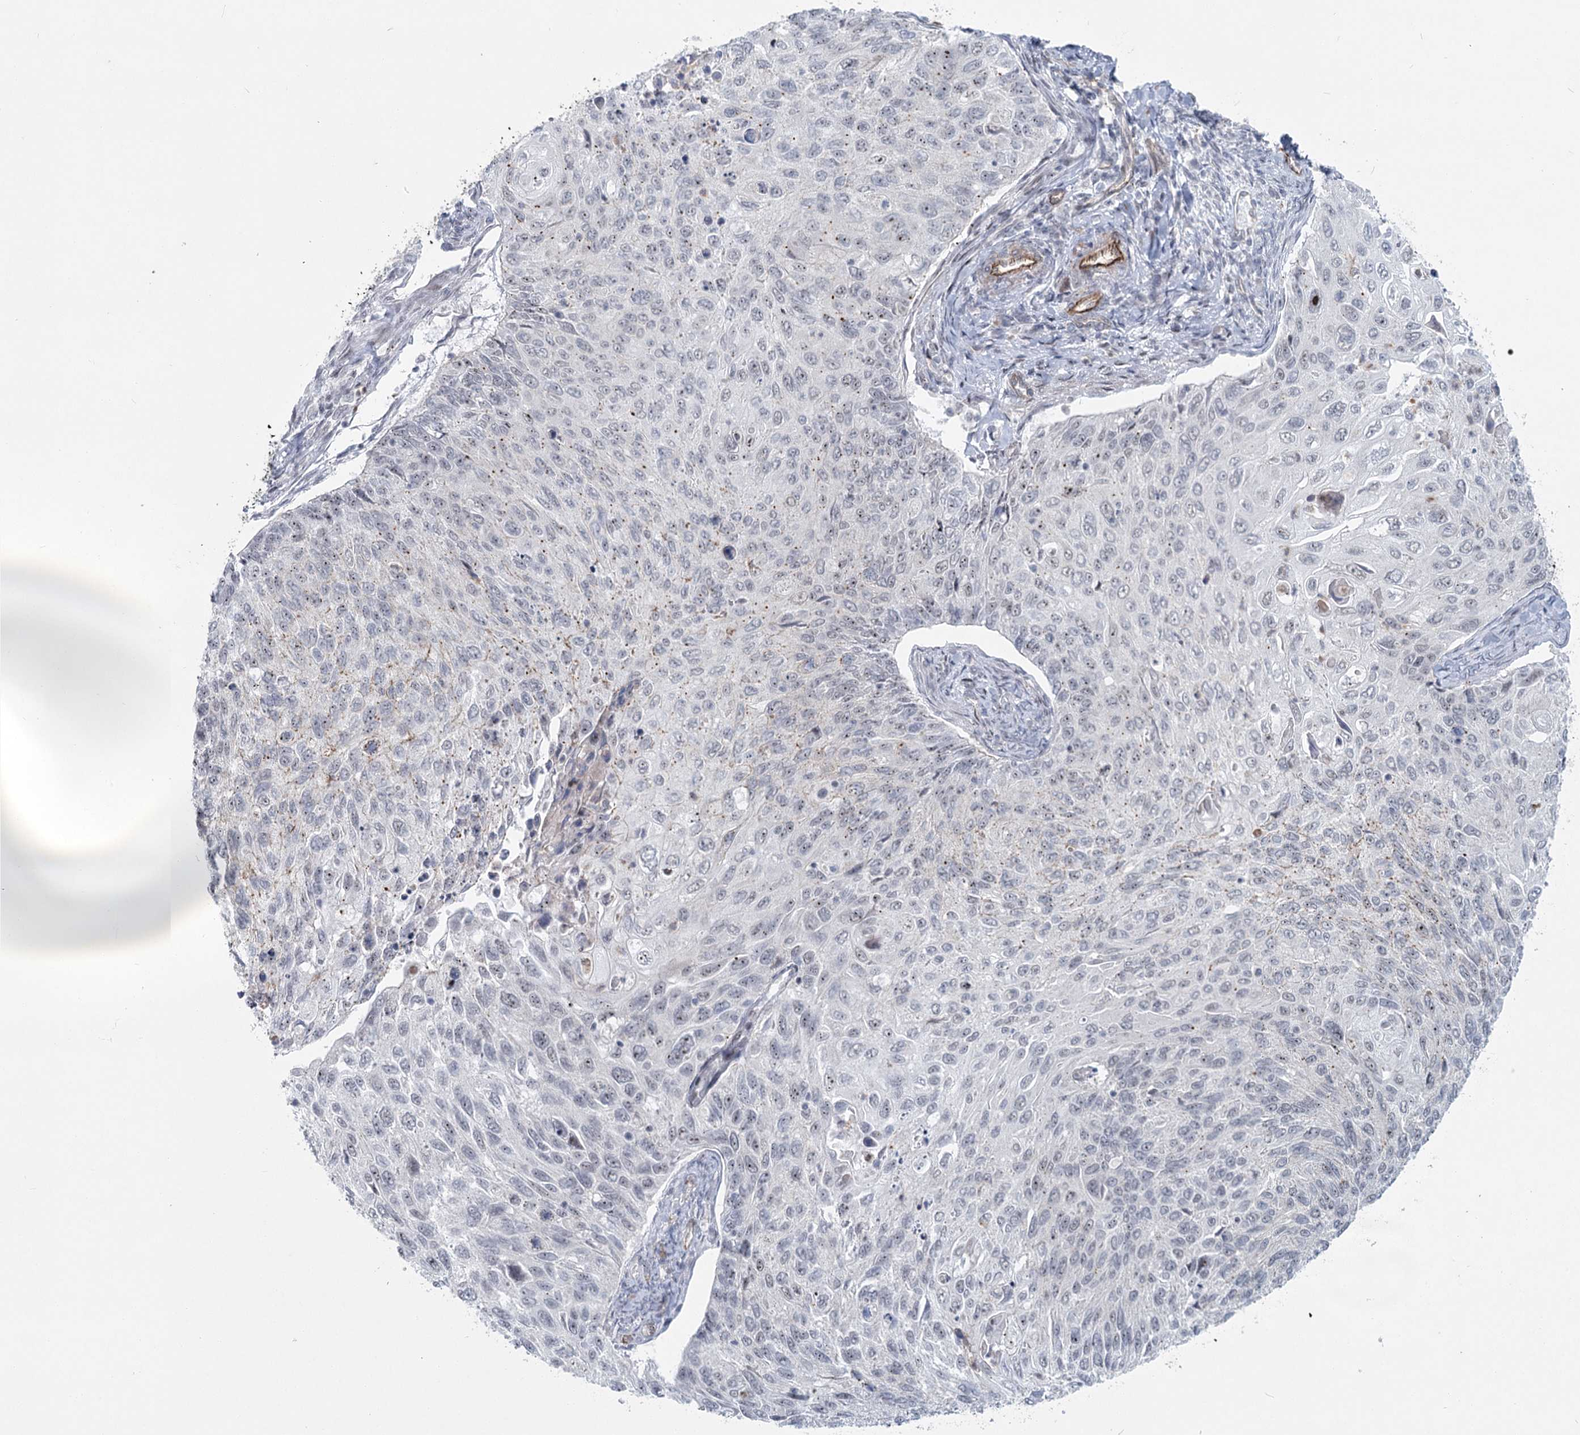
{"staining": {"intensity": "negative", "quantity": "none", "location": "none"}, "tissue": "cervical cancer", "cell_type": "Tumor cells", "image_type": "cancer", "snomed": [{"axis": "morphology", "description": "Squamous cell carcinoma, NOS"}, {"axis": "topography", "description": "Cervix"}], "caption": "Immunohistochemistry image of neoplastic tissue: human cervical cancer (squamous cell carcinoma) stained with DAB (3,3'-diaminobenzidine) reveals no significant protein staining in tumor cells.", "gene": "ABHD8", "patient": {"sex": "female", "age": 70}}